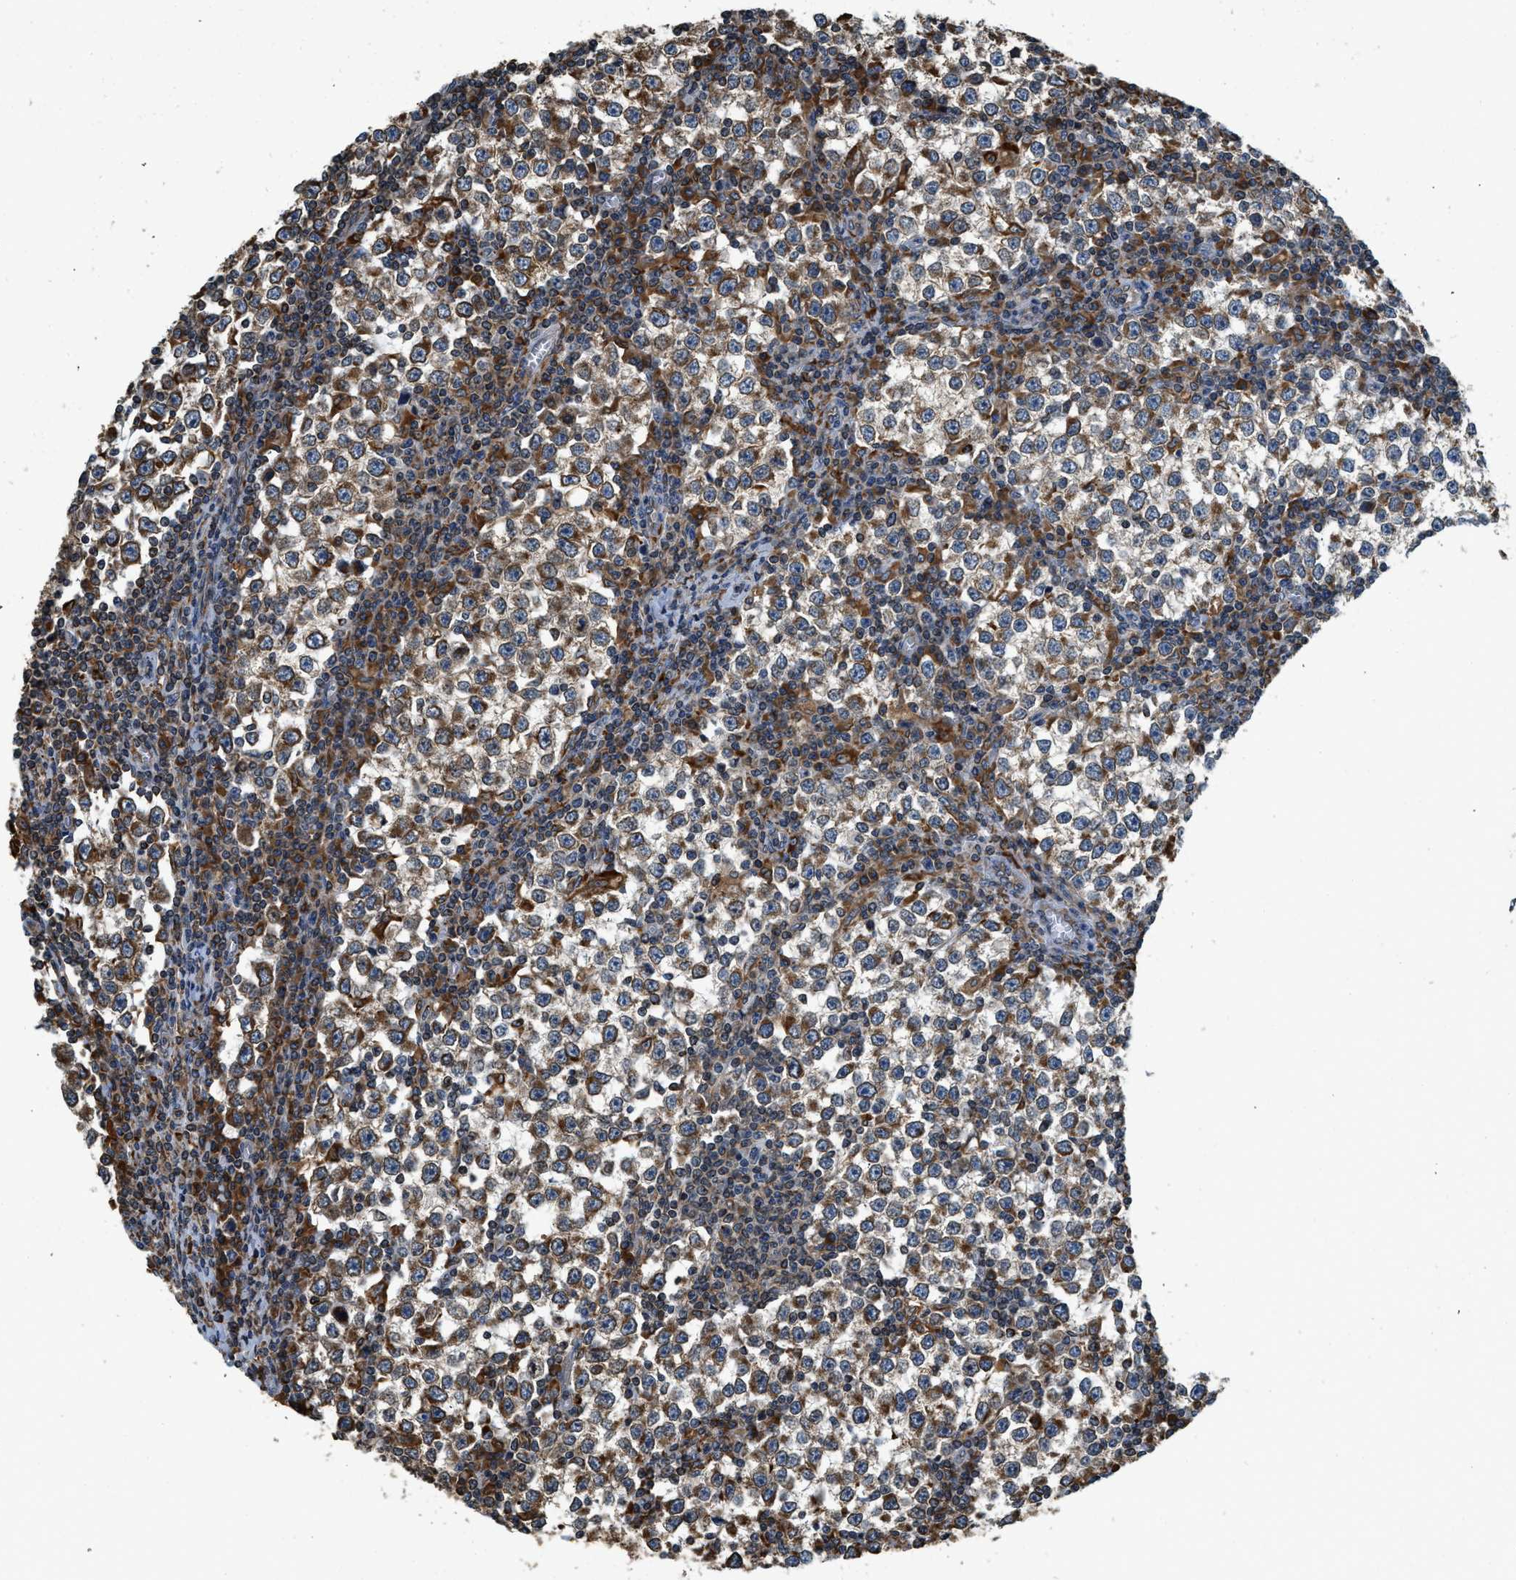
{"staining": {"intensity": "strong", "quantity": "25%-75%", "location": "cytoplasmic/membranous"}, "tissue": "testis cancer", "cell_type": "Tumor cells", "image_type": "cancer", "snomed": [{"axis": "morphology", "description": "Seminoma, NOS"}, {"axis": "topography", "description": "Testis"}], "caption": "Human testis cancer (seminoma) stained with a protein marker demonstrates strong staining in tumor cells.", "gene": "BCAP31", "patient": {"sex": "male", "age": 65}}